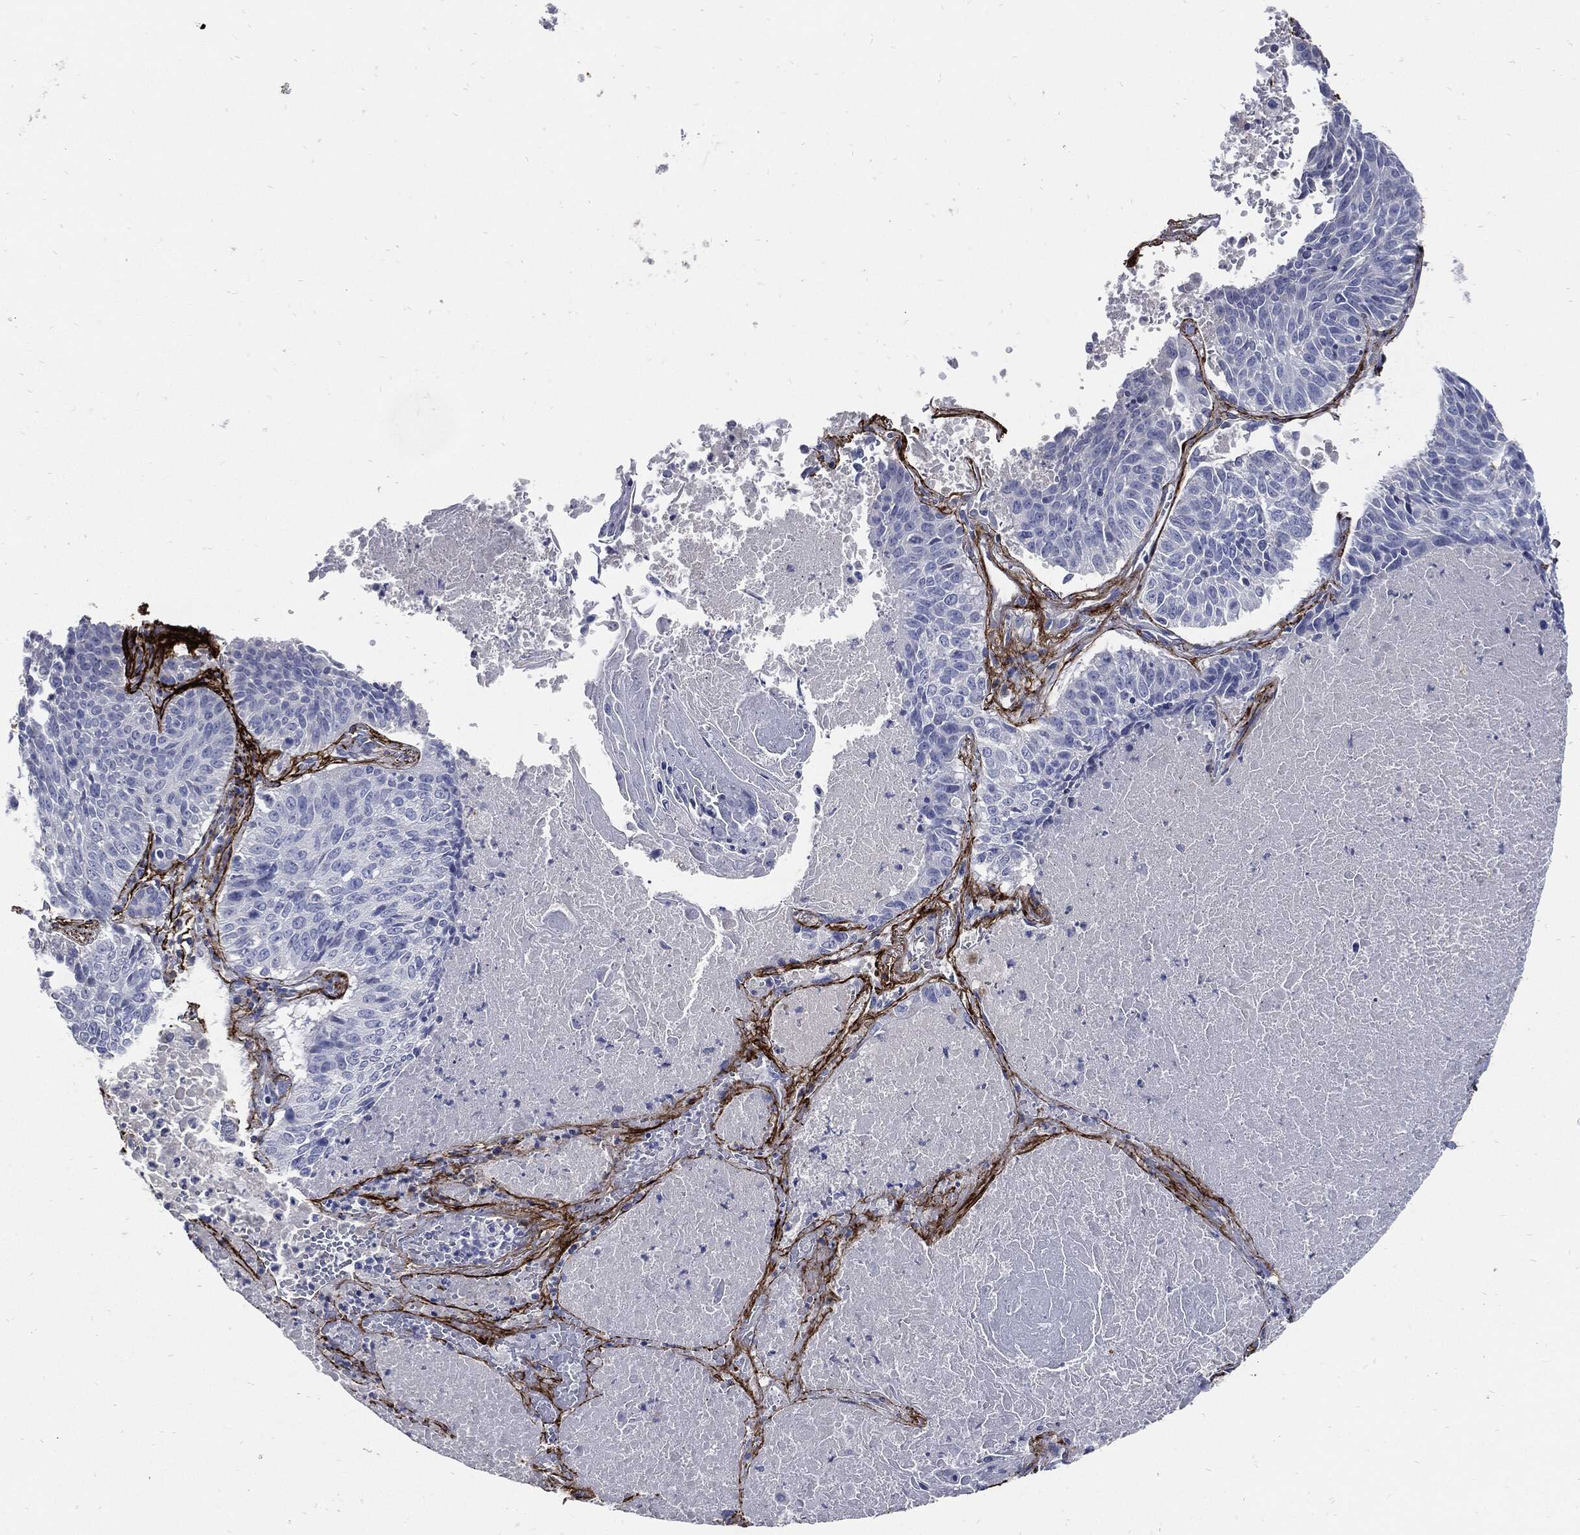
{"staining": {"intensity": "negative", "quantity": "none", "location": "none"}, "tissue": "lung cancer", "cell_type": "Tumor cells", "image_type": "cancer", "snomed": [{"axis": "morphology", "description": "Squamous cell carcinoma, NOS"}, {"axis": "topography", "description": "Lung"}], "caption": "Squamous cell carcinoma (lung) was stained to show a protein in brown. There is no significant positivity in tumor cells. Nuclei are stained in blue.", "gene": "FBN1", "patient": {"sex": "male", "age": 64}}